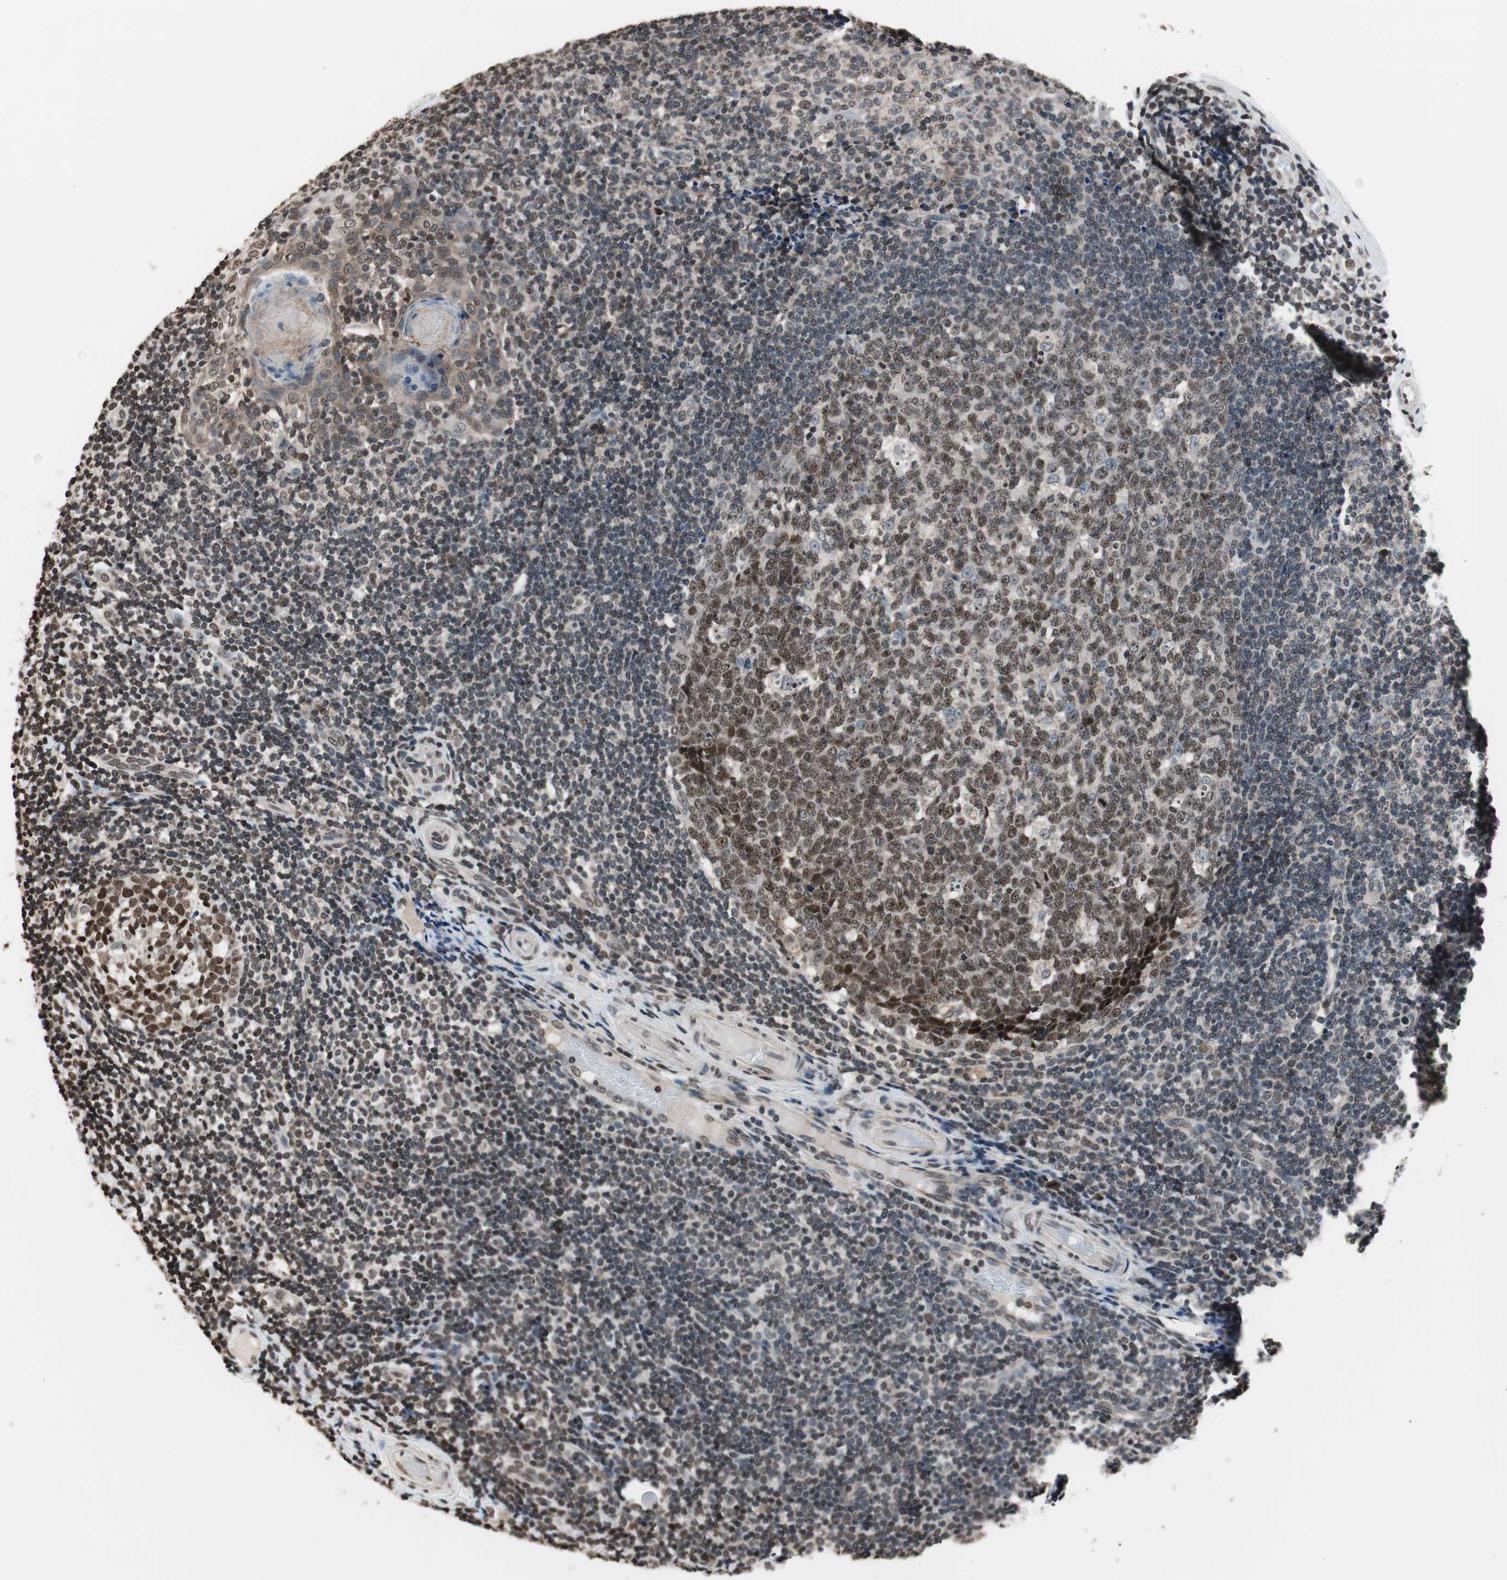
{"staining": {"intensity": "moderate", "quantity": ">75%", "location": "nuclear"}, "tissue": "tonsil", "cell_type": "Germinal center cells", "image_type": "normal", "snomed": [{"axis": "morphology", "description": "Normal tissue, NOS"}, {"axis": "topography", "description": "Tonsil"}], "caption": "Tonsil stained for a protein (brown) demonstrates moderate nuclear positive staining in approximately >75% of germinal center cells.", "gene": "RFC1", "patient": {"sex": "female", "age": 19}}